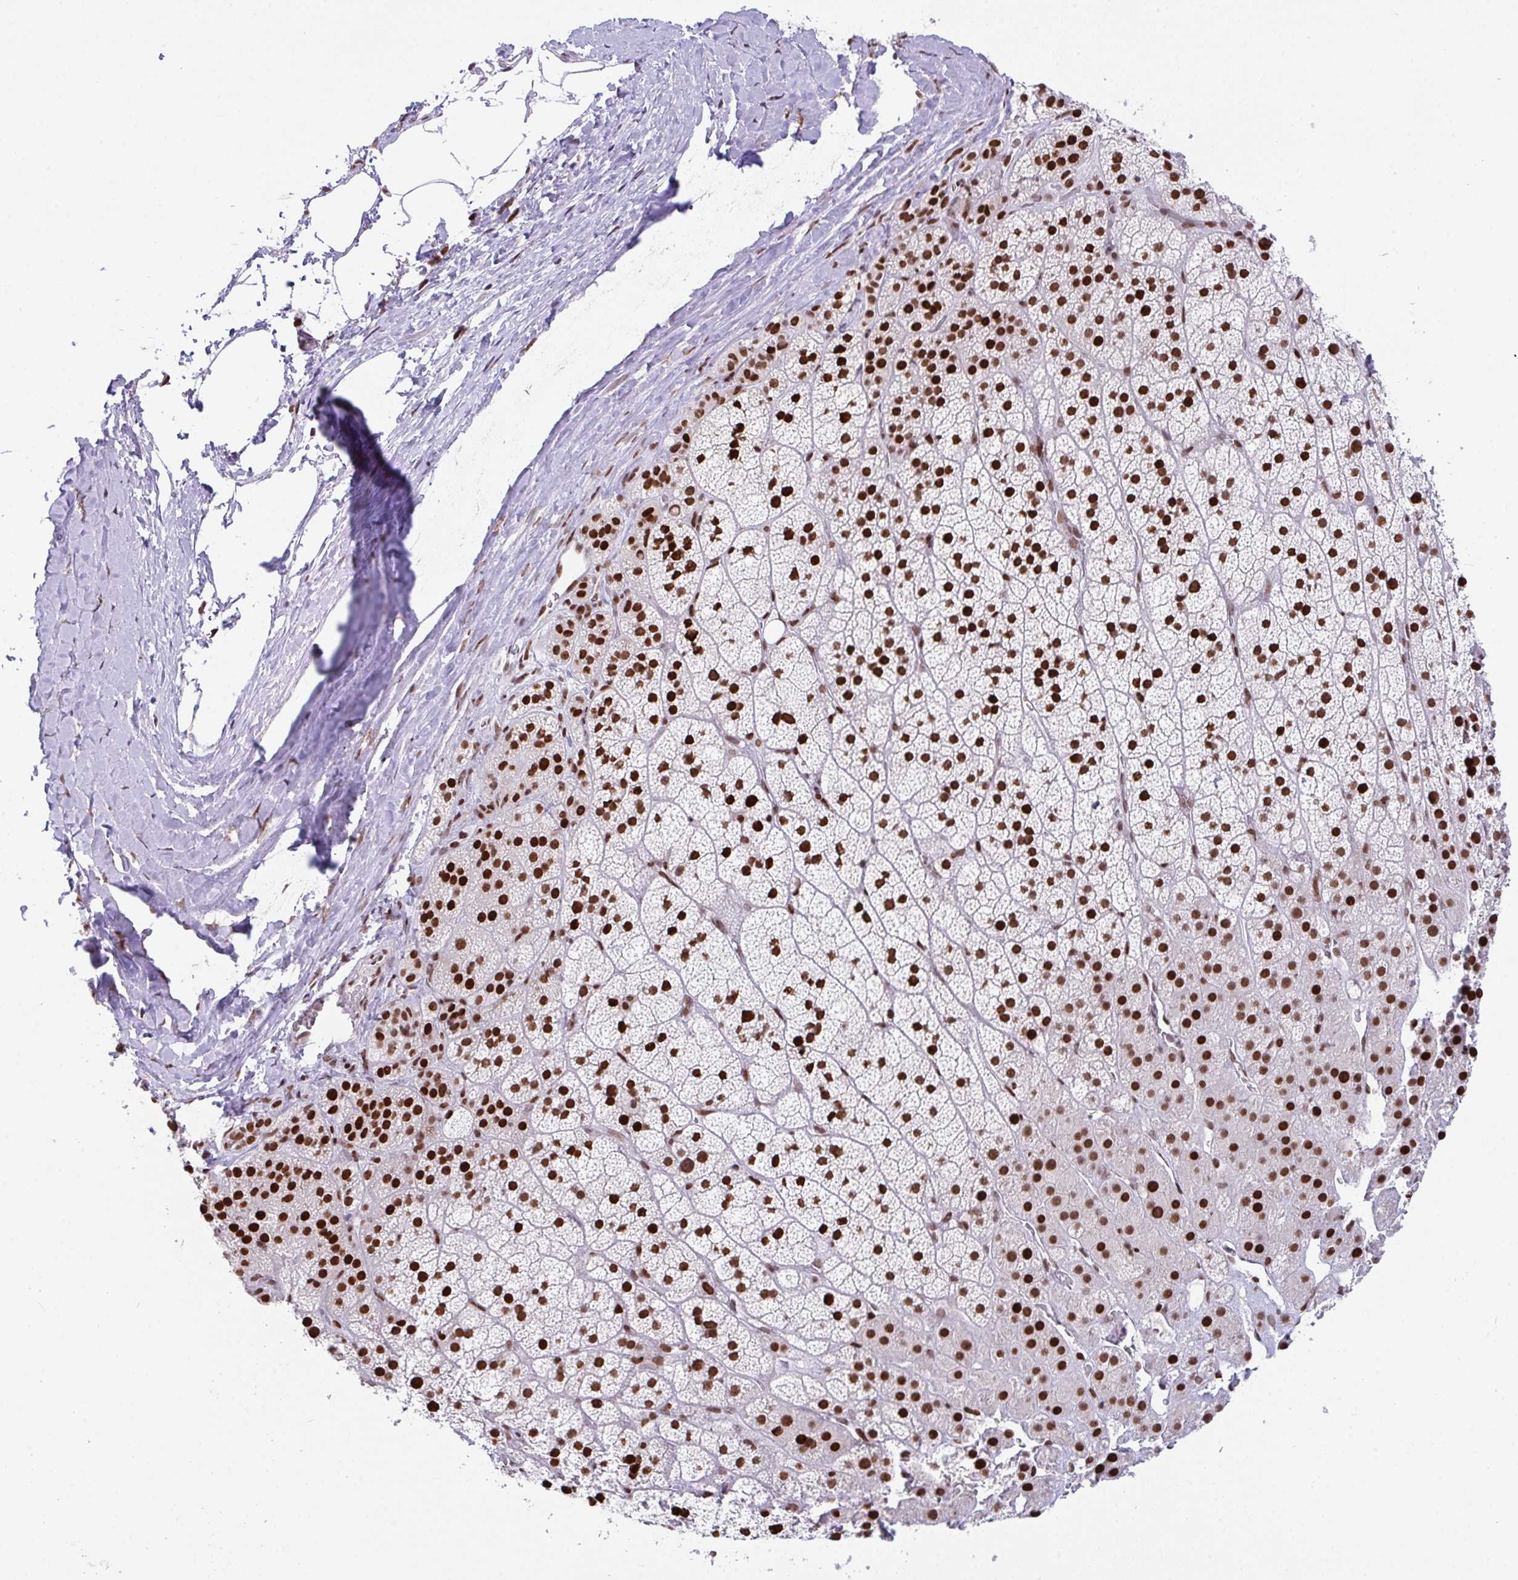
{"staining": {"intensity": "strong", "quantity": ">75%", "location": "nuclear"}, "tissue": "adrenal gland", "cell_type": "Glandular cells", "image_type": "normal", "snomed": [{"axis": "morphology", "description": "Normal tissue, NOS"}, {"axis": "topography", "description": "Adrenal gland"}], "caption": "Brown immunohistochemical staining in normal human adrenal gland demonstrates strong nuclear staining in approximately >75% of glandular cells. The protein is stained brown, and the nuclei are stained in blue (DAB IHC with brightfield microscopy, high magnification).", "gene": "CLP1", "patient": {"sex": "male", "age": 57}}